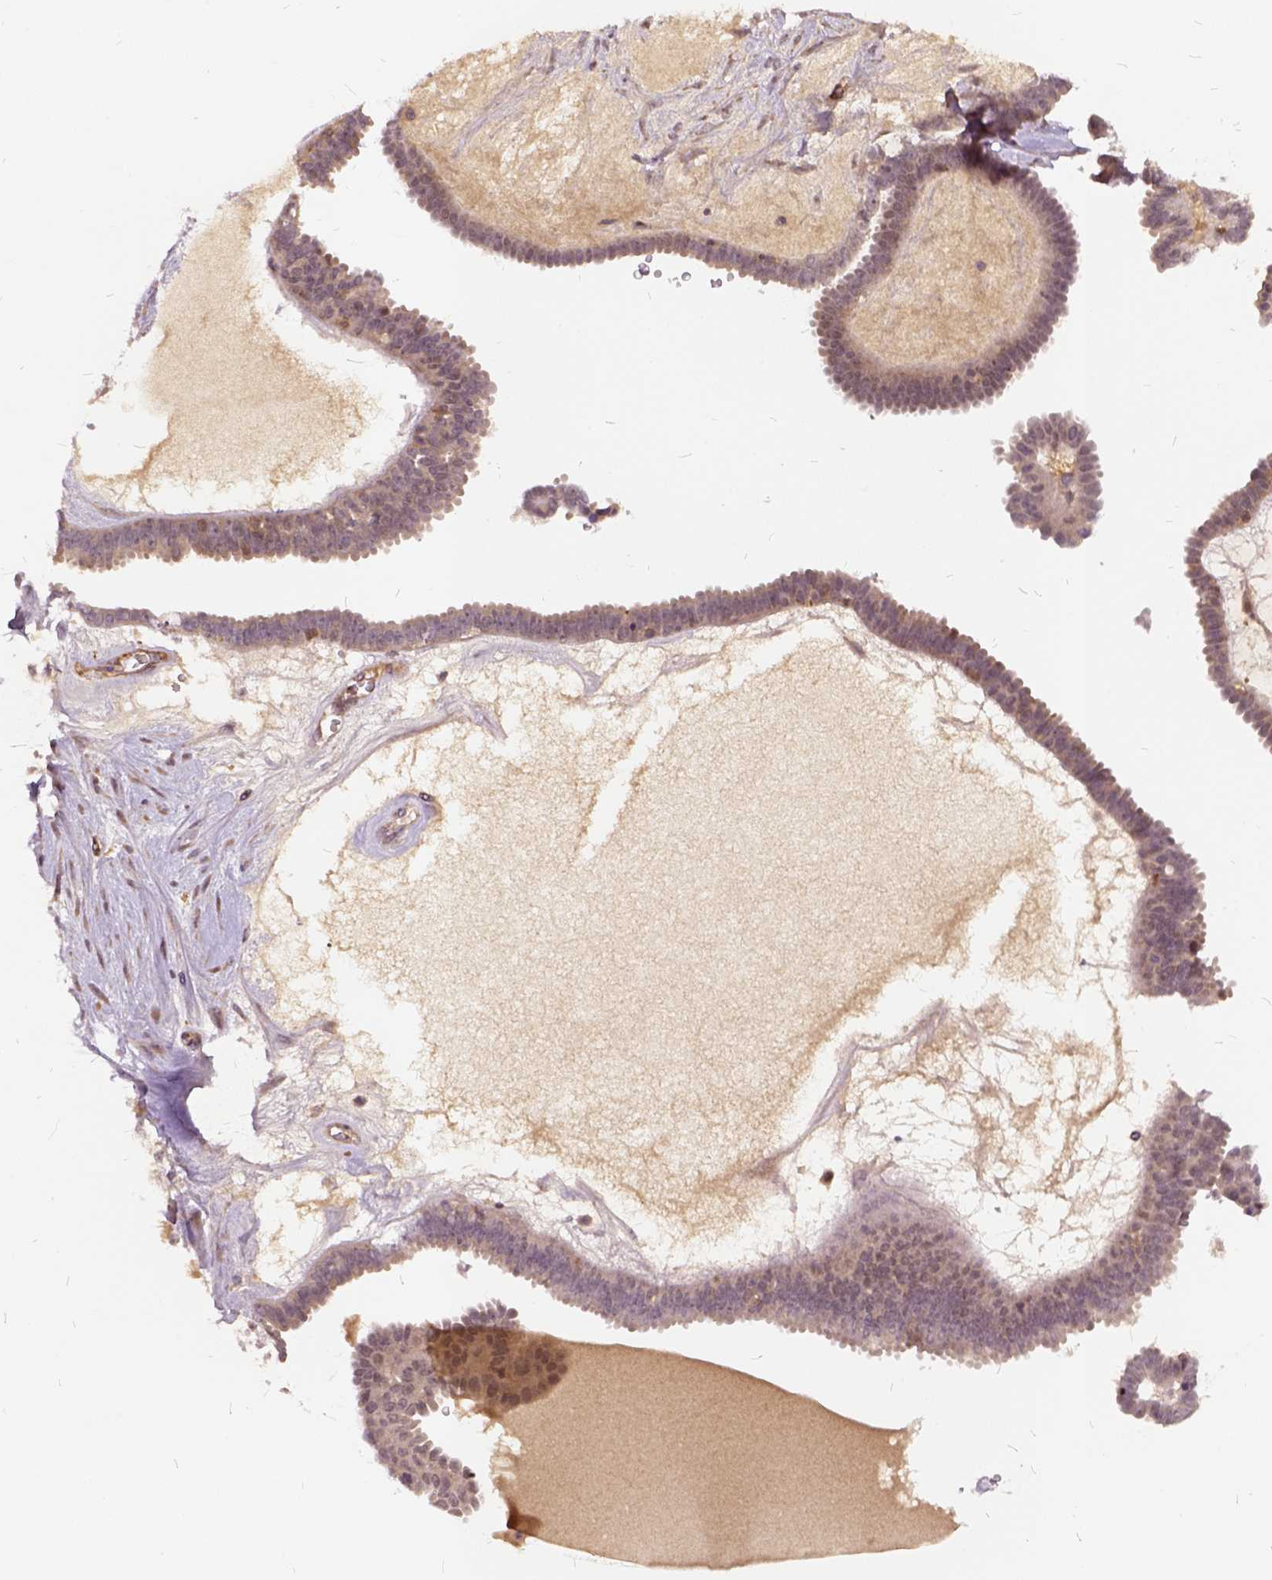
{"staining": {"intensity": "moderate", "quantity": "<25%", "location": "cytoplasmic/membranous"}, "tissue": "ovarian cancer", "cell_type": "Tumor cells", "image_type": "cancer", "snomed": [{"axis": "morphology", "description": "Cystadenocarcinoma, serous, NOS"}, {"axis": "topography", "description": "Ovary"}], "caption": "Immunohistochemical staining of human ovarian cancer (serous cystadenocarcinoma) exhibits low levels of moderate cytoplasmic/membranous staining in approximately <25% of tumor cells. Using DAB (3,3'-diaminobenzidine) (brown) and hematoxylin (blue) stains, captured at high magnification using brightfield microscopy.", "gene": "ILRUN", "patient": {"sex": "female", "age": 71}}